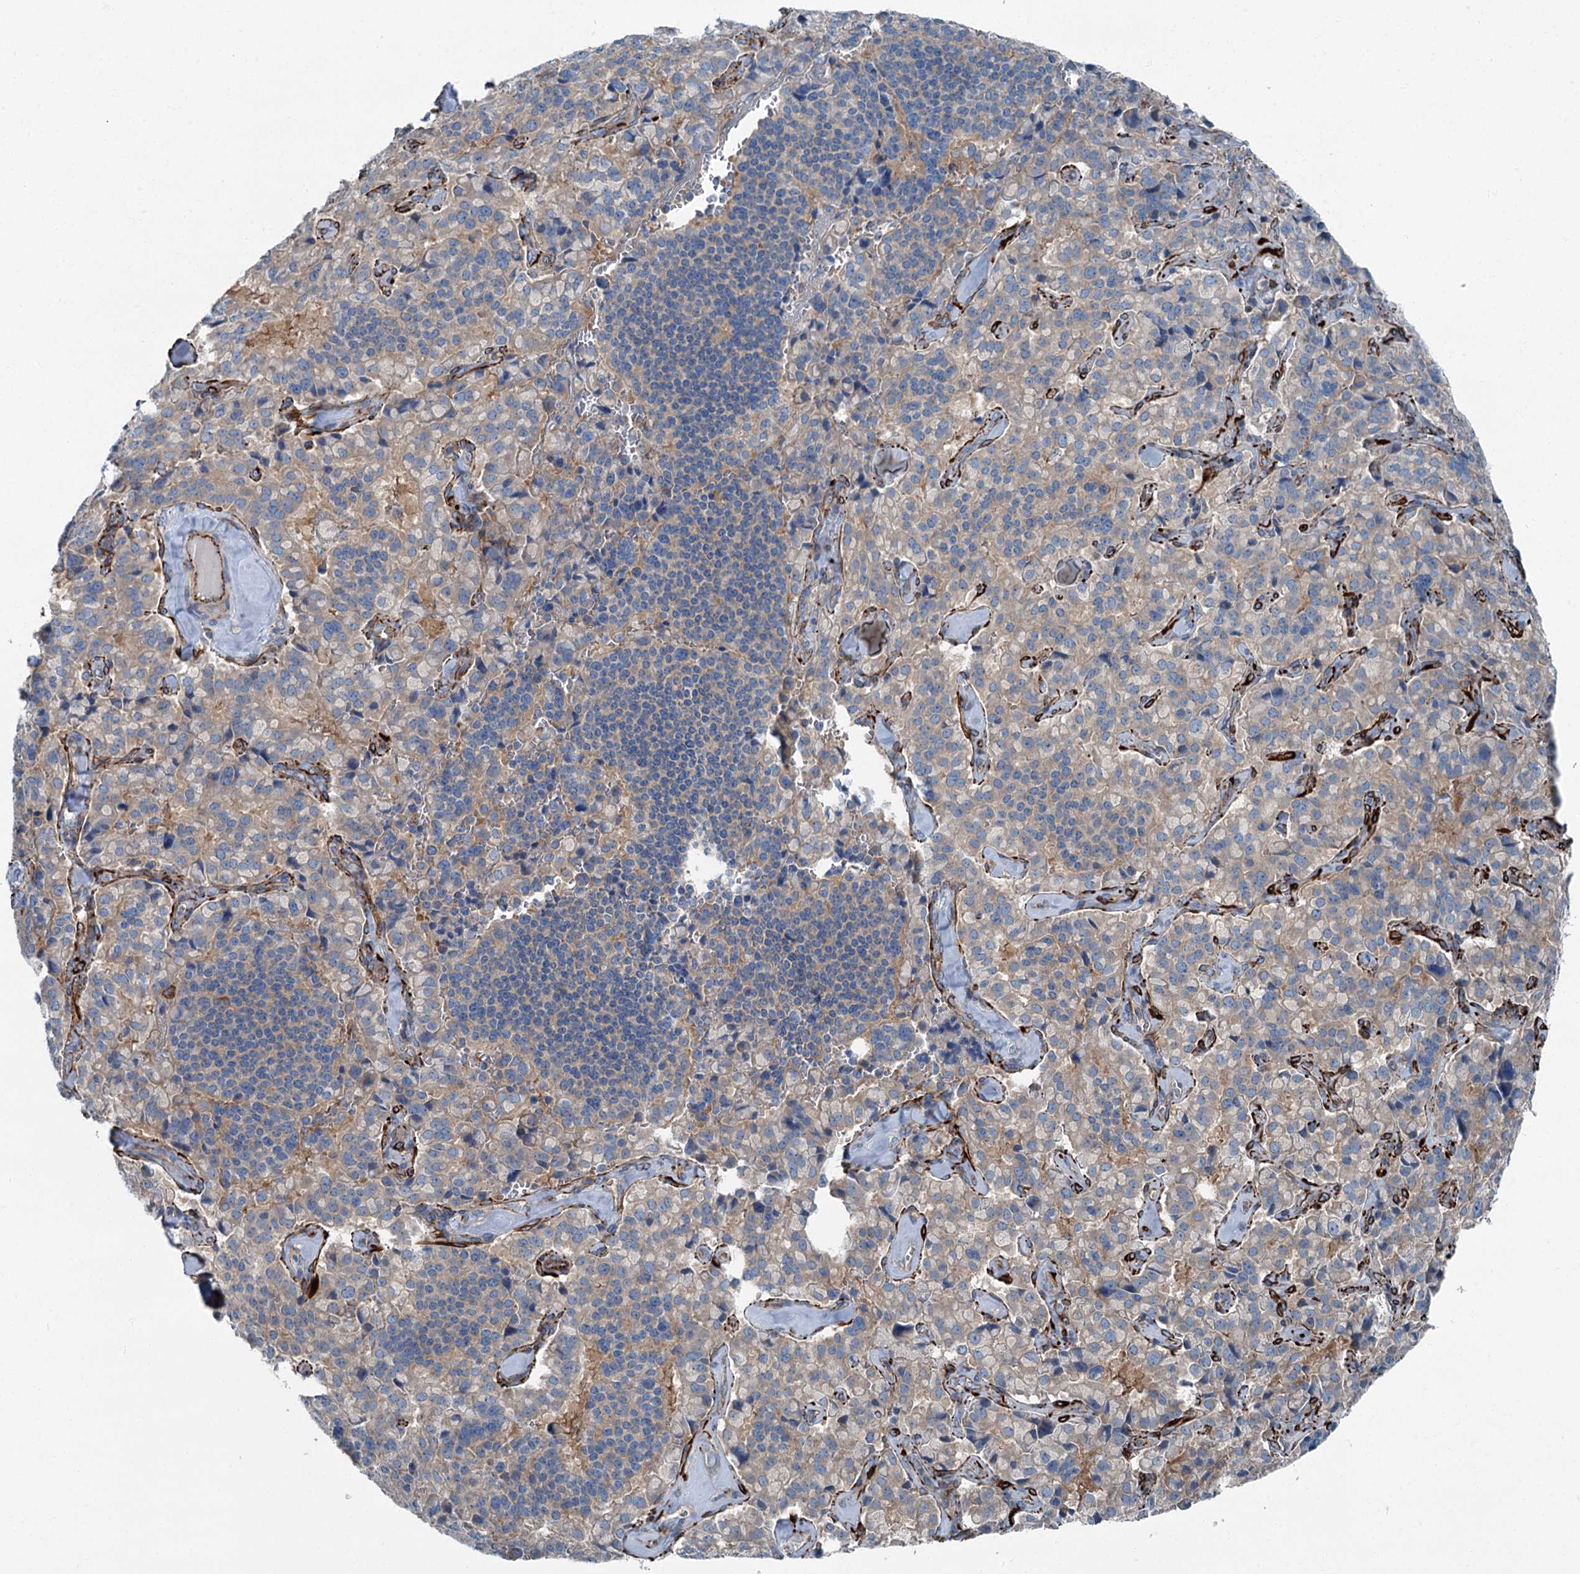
{"staining": {"intensity": "weak", "quantity": "25%-75%", "location": "cytoplasmic/membranous"}, "tissue": "pancreatic cancer", "cell_type": "Tumor cells", "image_type": "cancer", "snomed": [{"axis": "morphology", "description": "Adenocarcinoma, NOS"}, {"axis": "topography", "description": "Pancreas"}], "caption": "Protein staining of pancreatic adenocarcinoma tissue demonstrates weak cytoplasmic/membranous expression in about 25%-75% of tumor cells.", "gene": "AXL", "patient": {"sex": "male", "age": 65}}